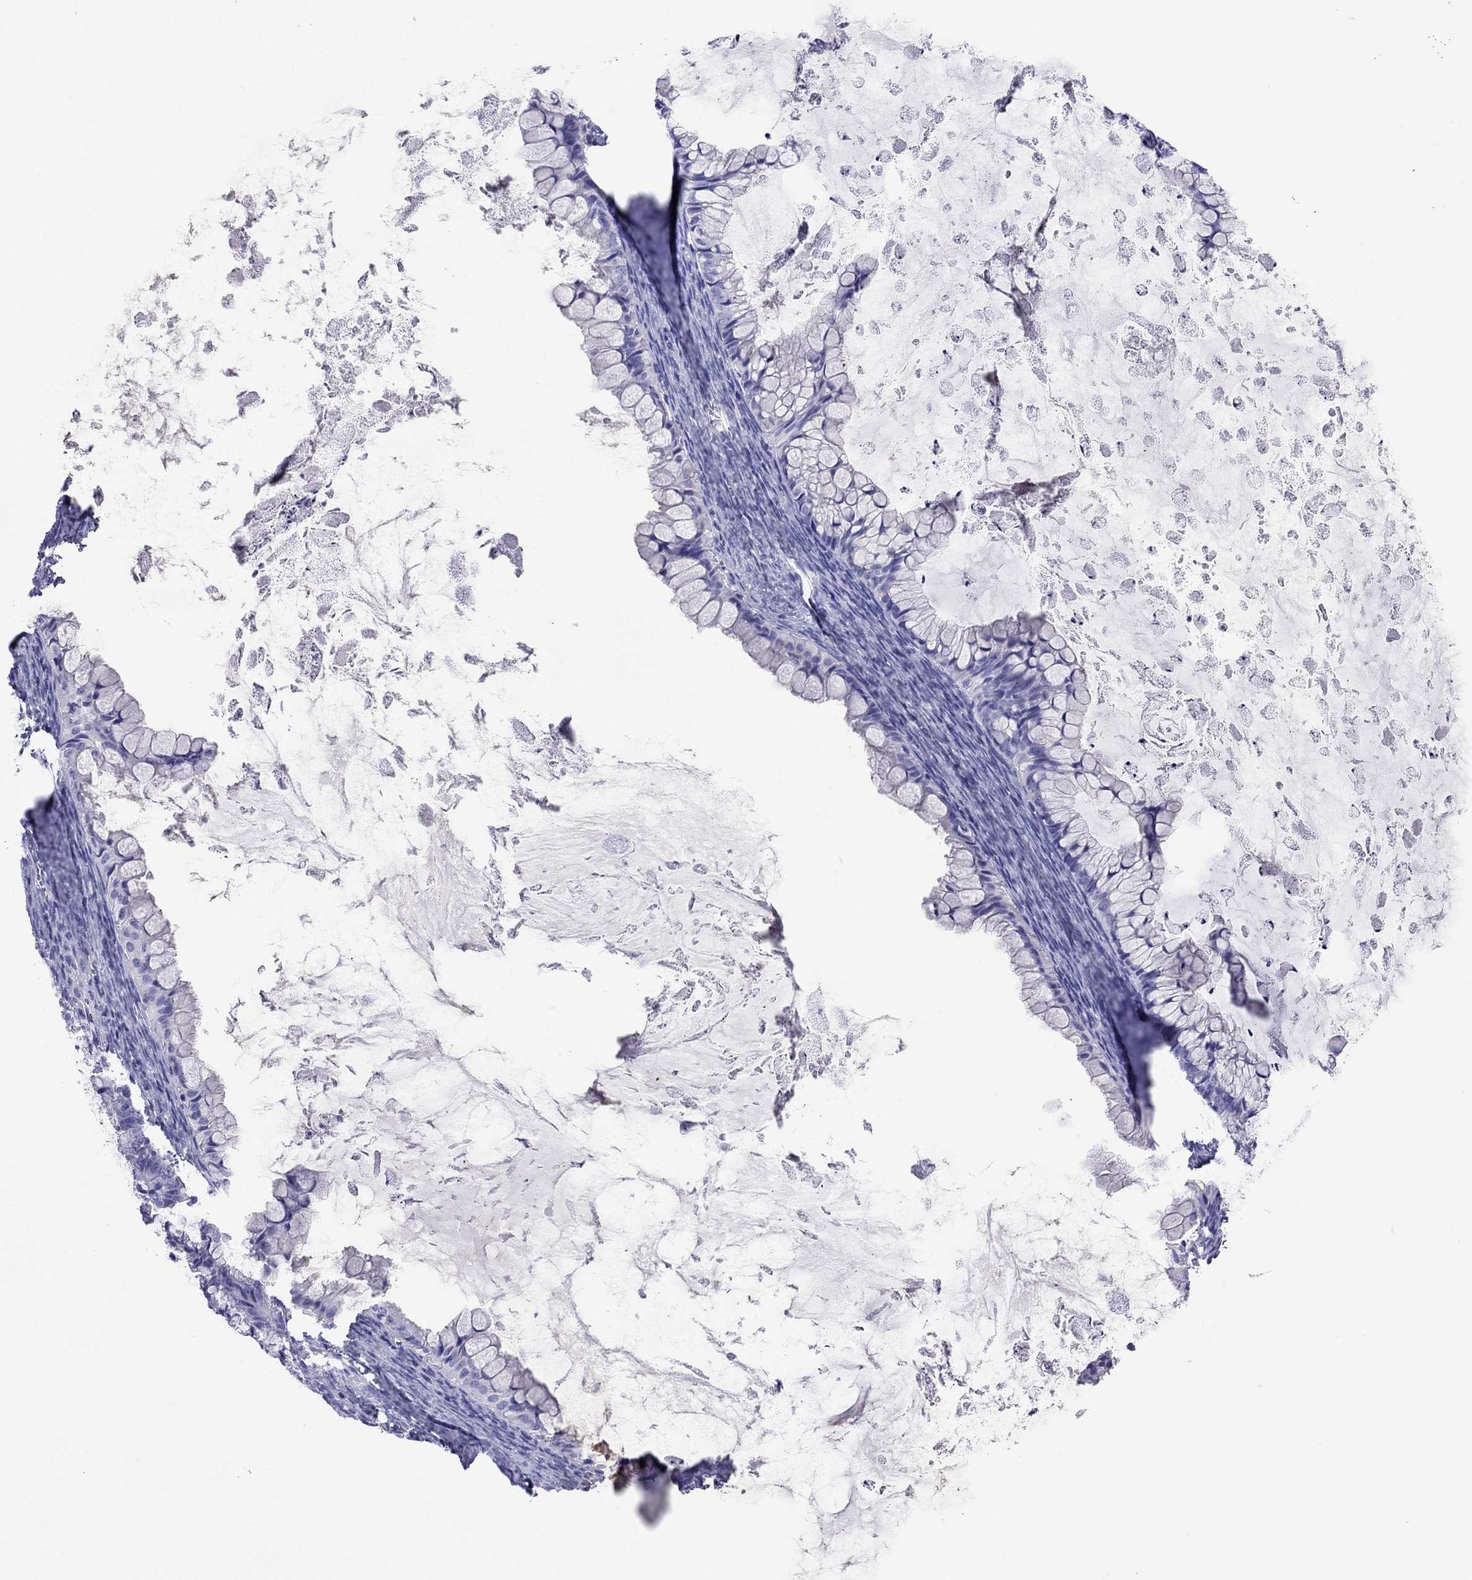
{"staining": {"intensity": "negative", "quantity": "none", "location": "none"}, "tissue": "ovarian cancer", "cell_type": "Tumor cells", "image_type": "cancer", "snomed": [{"axis": "morphology", "description": "Cystadenocarcinoma, mucinous, NOS"}, {"axis": "topography", "description": "Ovary"}], "caption": "Ovarian cancer was stained to show a protein in brown. There is no significant staining in tumor cells.", "gene": "PCDHA6", "patient": {"sex": "female", "age": 35}}